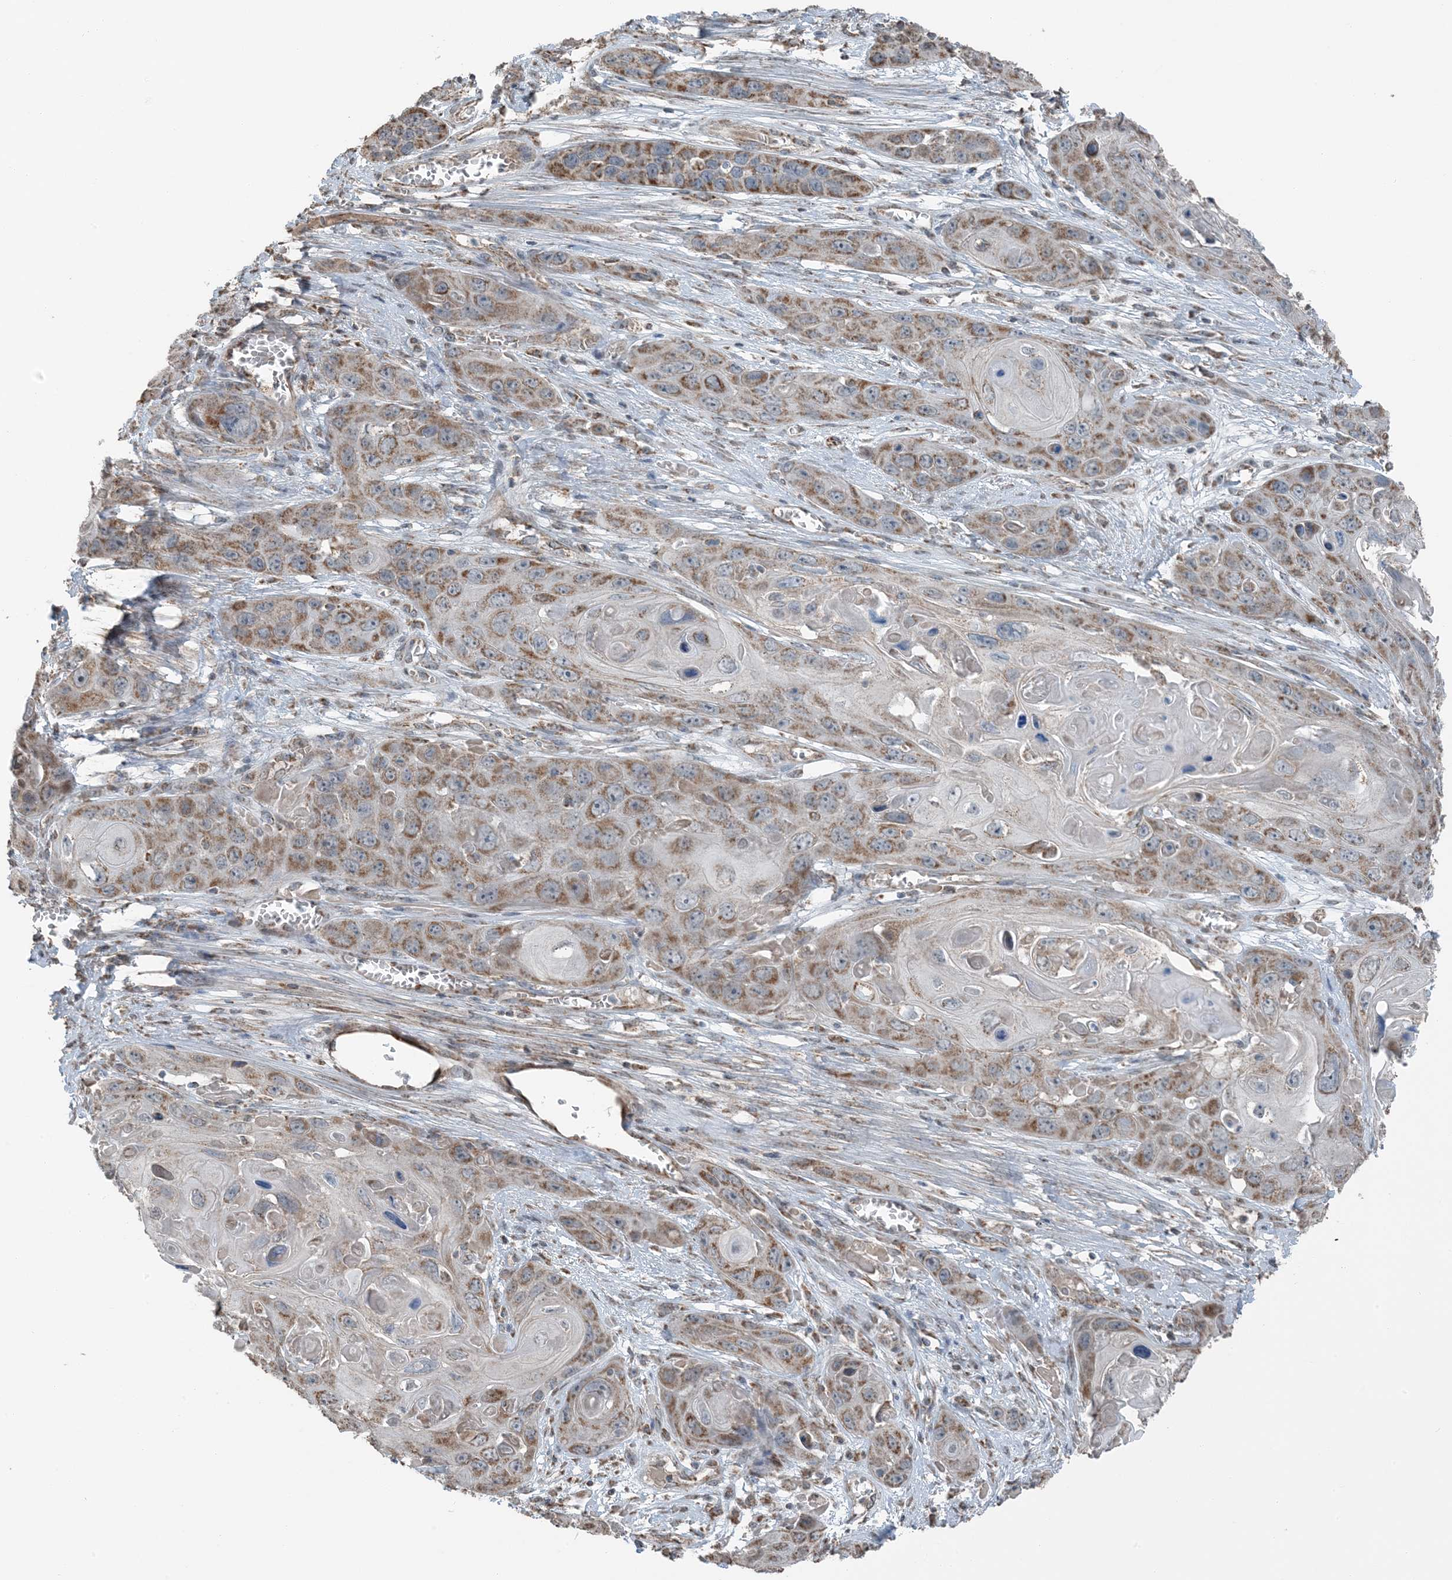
{"staining": {"intensity": "moderate", "quantity": ">75%", "location": "cytoplasmic/membranous"}, "tissue": "skin cancer", "cell_type": "Tumor cells", "image_type": "cancer", "snomed": [{"axis": "morphology", "description": "Squamous cell carcinoma, NOS"}, {"axis": "topography", "description": "Skin"}], "caption": "DAB (3,3'-diaminobenzidine) immunohistochemical staining of skin cancer (squamous cell carcinoma) demonstrates moderate cytoplasmic/membranous protein positivity in about >75% of tumor cells. Using DAB (3,3'-diaminobenzidine) (brown) and hematoxylin (blue) stains, captured at high magnification using brightfield microscopy.", "gene": "PILRB", "patient": {"sex": "male", "age": 55}}